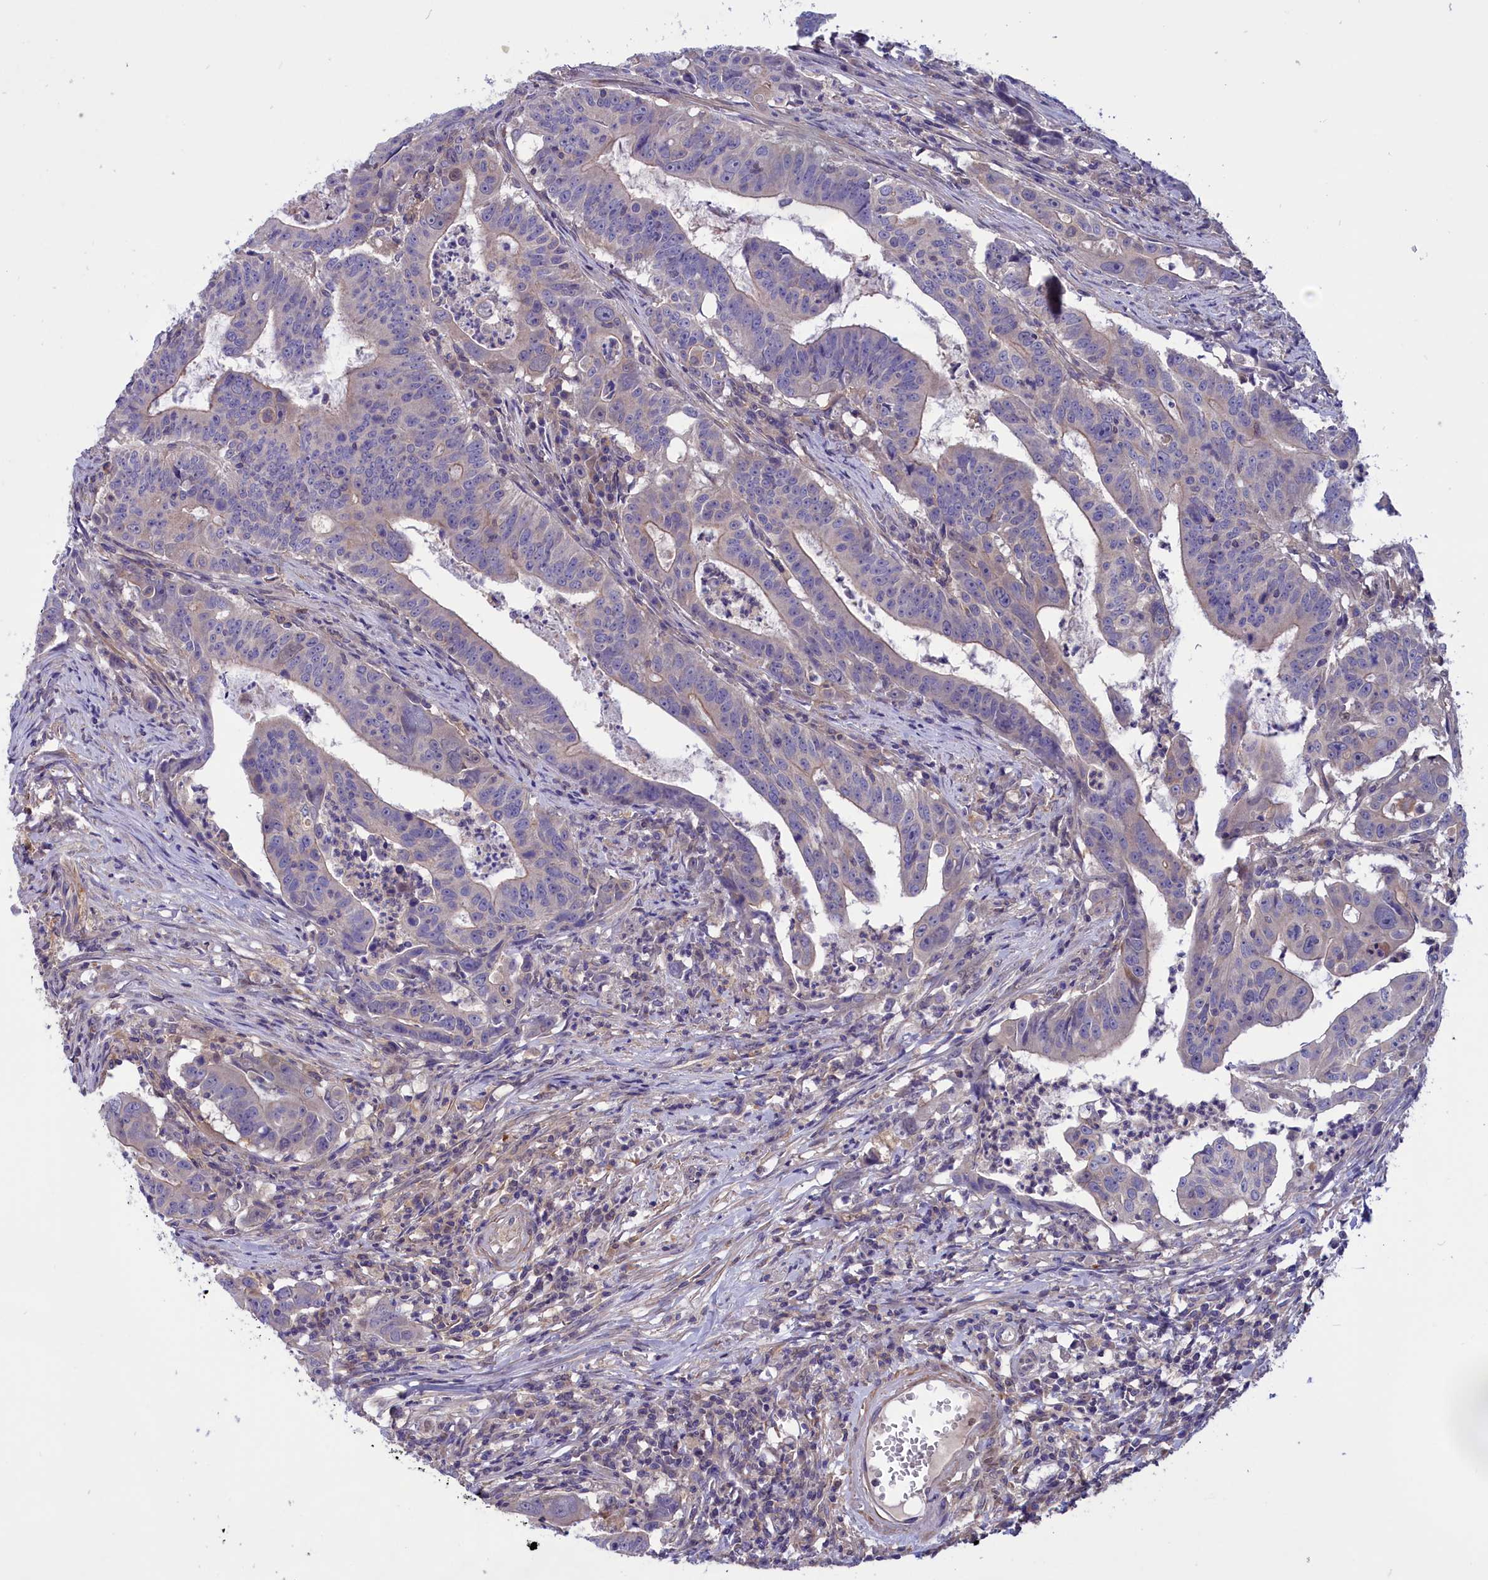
{"staining": {"intensity": "negative", "quantity": "none", "location": "none"}, "tissue": "colorectal cancer", "cell_type": "Tumor cells", "image_type": "cancer", "snomed": [{"axis": "morphology", "description": "Adenocarcinoma, NOS"}, {"axis": "topography", "description": "Rectum"}], "caption": "IHC image of colorectal cancer stained for a protein (brown), which demonstrates no positivity in tumor cells. (Immunohistochemistry (ihc), brightfield microscopy, high magnification).", "gene": "AMDHD2", "patient": {"sex": "male", "age": 69}}